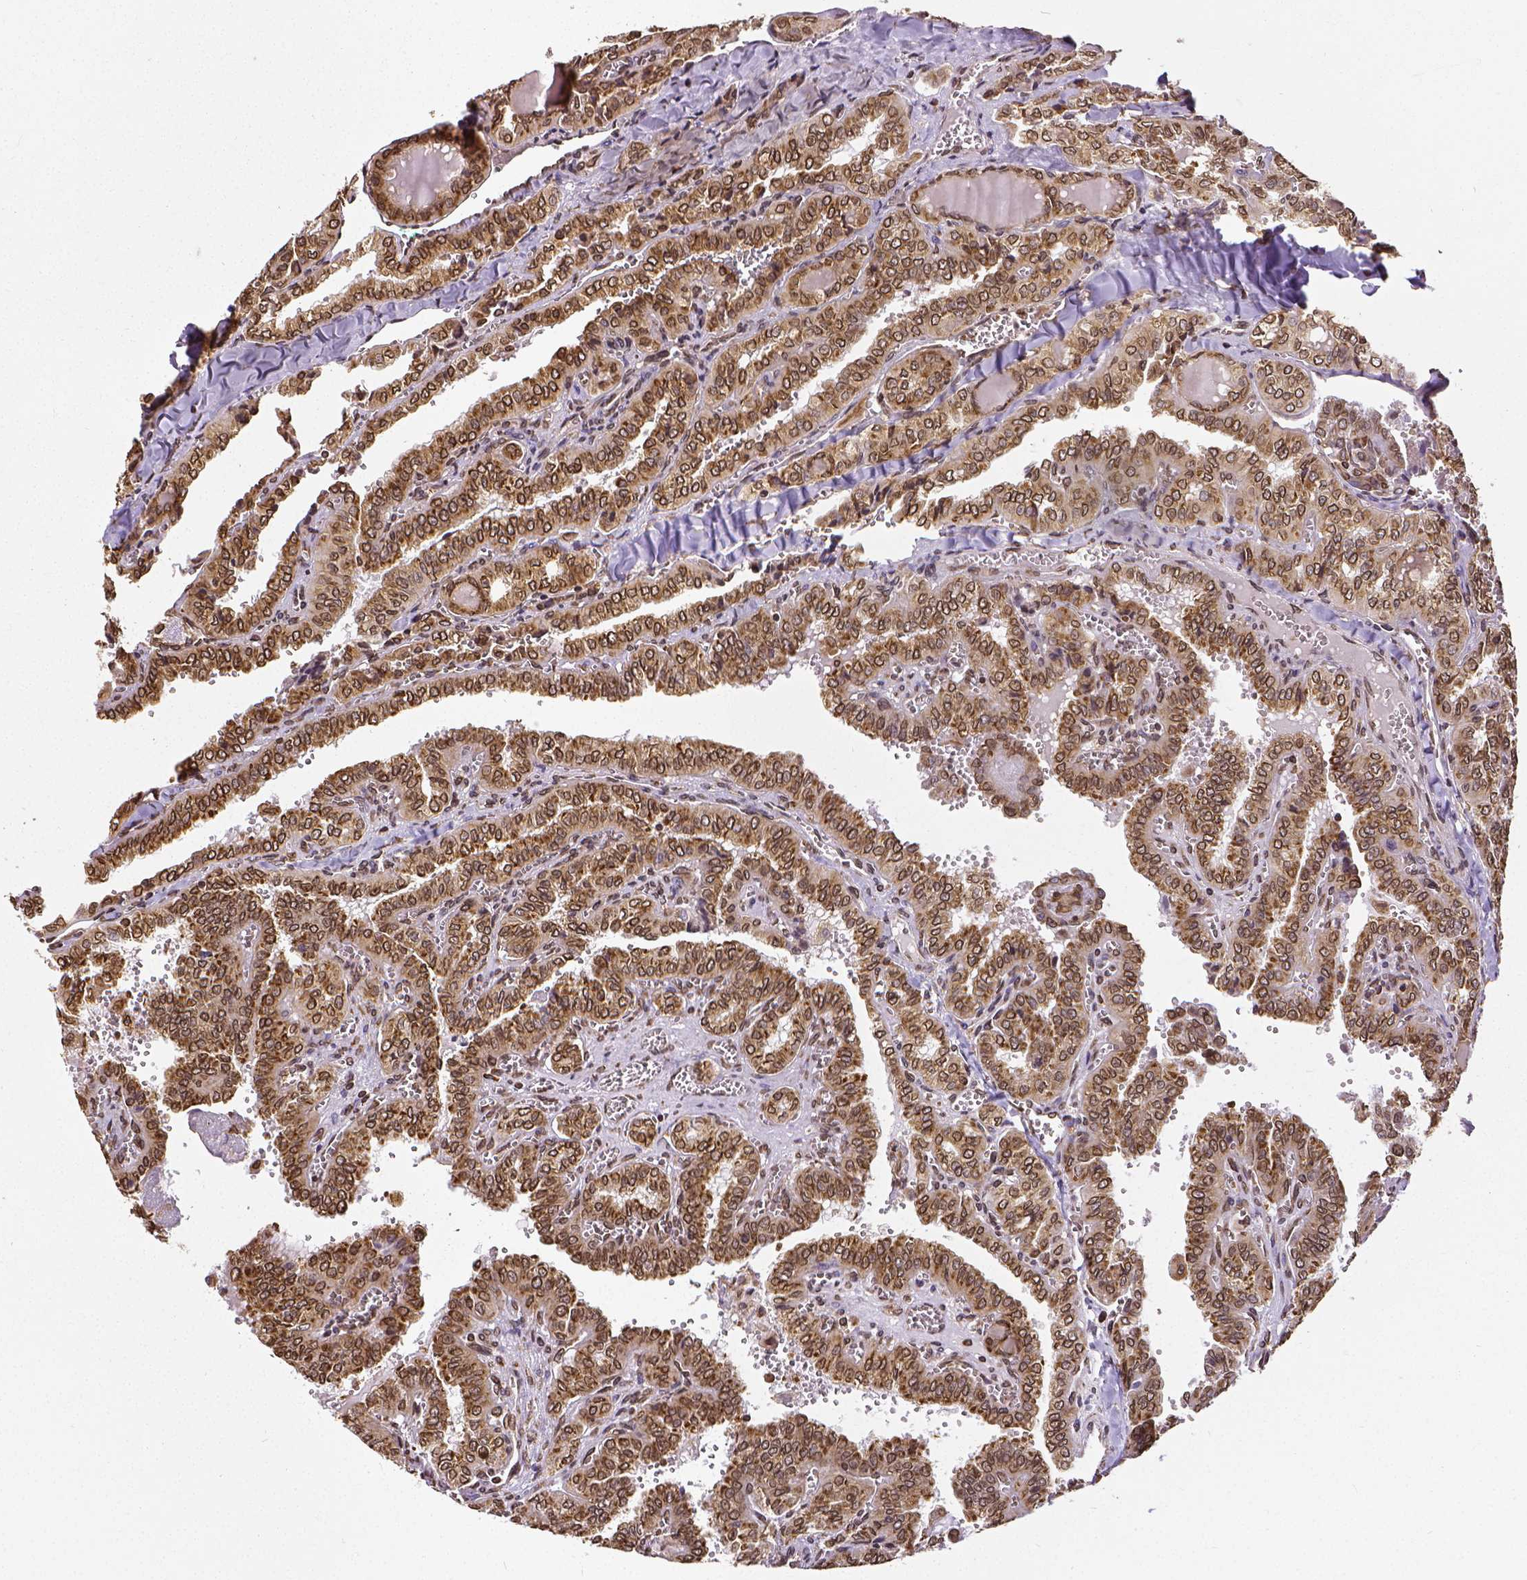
{"staining": {"intensity": "moderate", "quantity": ">75%", "location": "cytoplasmic/membranous,nuclear"}, "tissue": "thyroid cancer", "cell_type": "Tumor cells", "image_type": "cancer", "snomed": [{"axis": "morphology", "description": "Papillary adenocarcinoma, NOS"}, {"axis": "topography", "description": "Thyroid gland"}], "caption": "IHC photomicrograph of neoplastic tissue: thyroid papillary adenocarcinoma stained using IHC reveals medium levels of moderate protein expression localized specifically in the cytoplasmic/membranous and nuclear of tumor cells, appearing as a cytoplasmic/membranous and nuclear brown color.", "gene": "MTDH", "patient": {"sex": "female", "age": 41}}